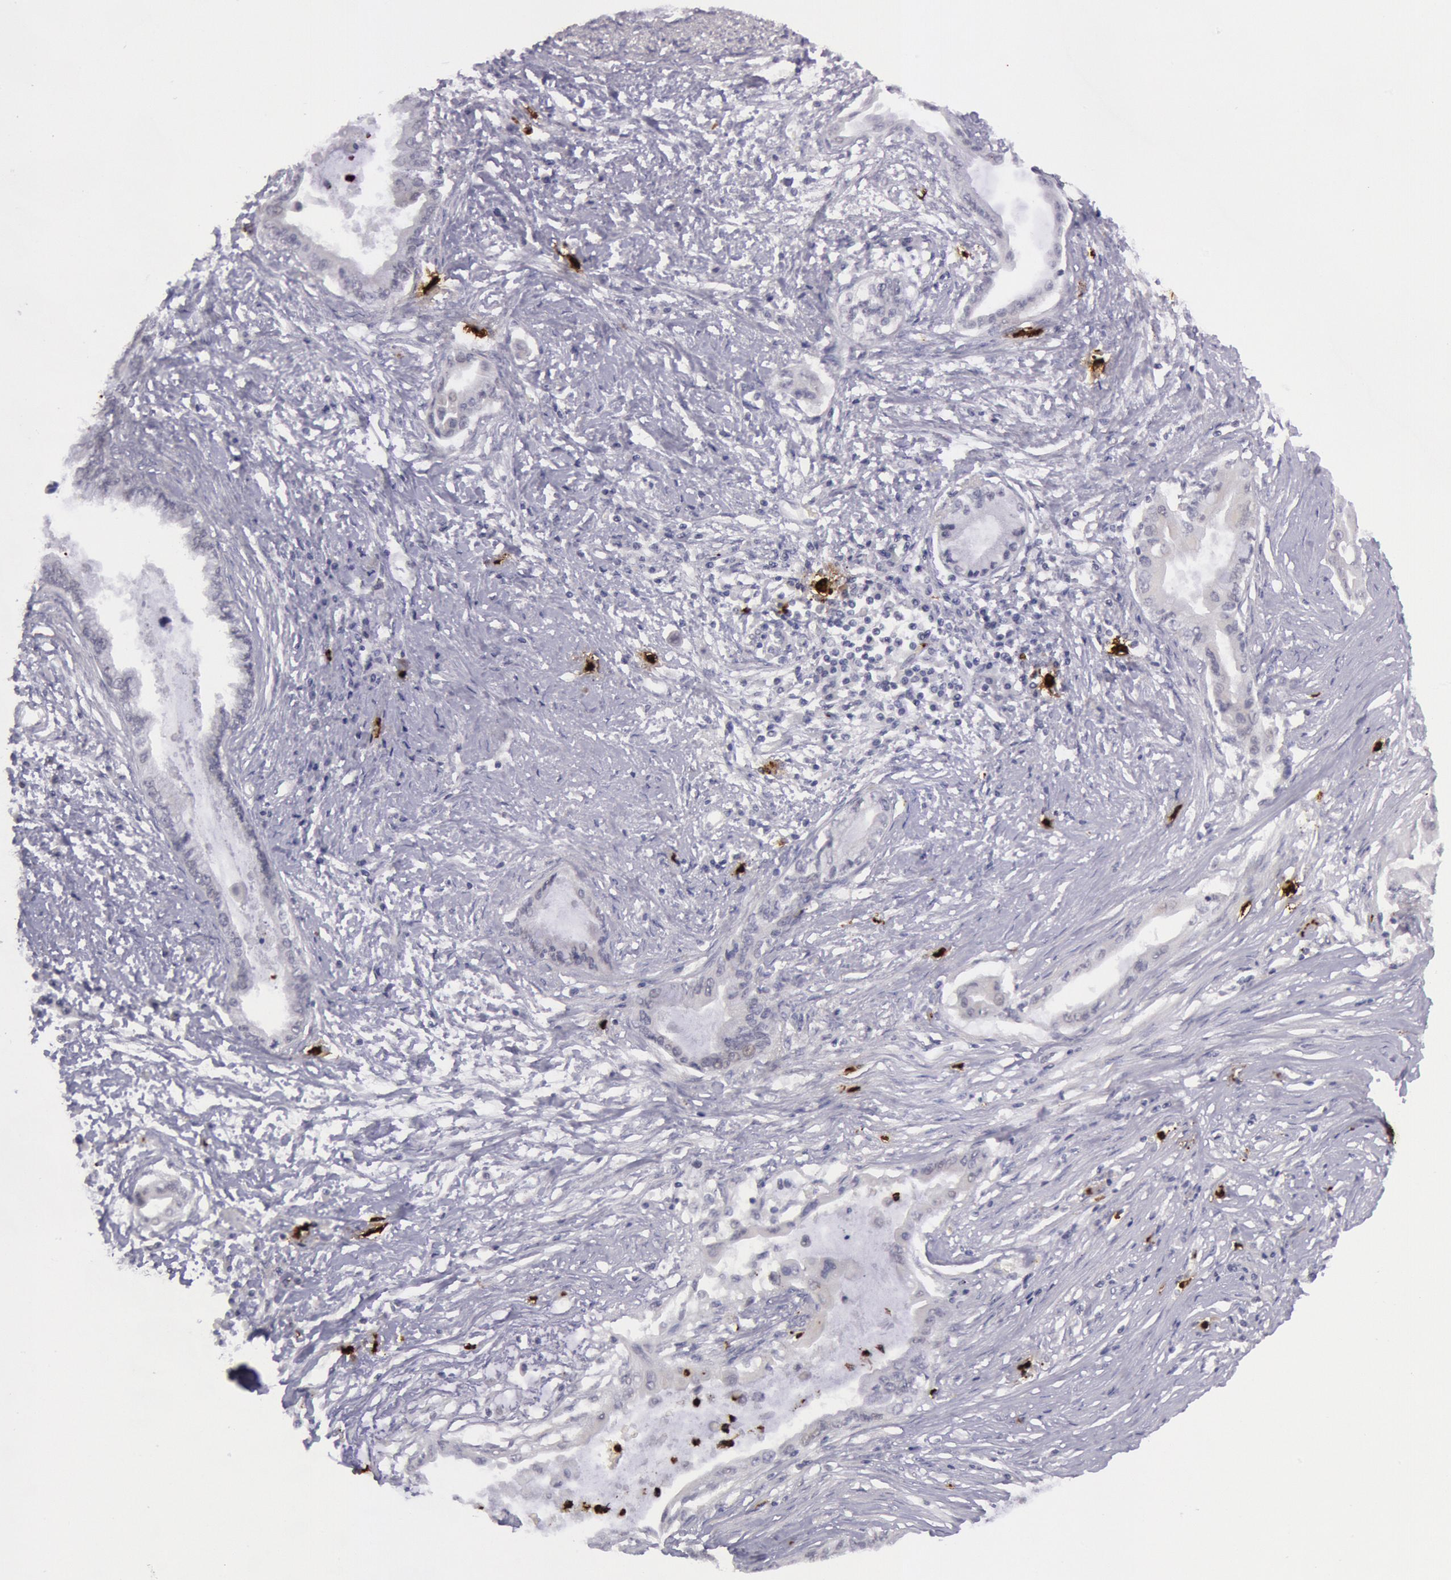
{"staining": {"intensity": "negative", "quantity": "none", "location": "none"}, "tissue": "pancreatic cancer", "cell_type": "Tumor cells", "image_type": "cancer", "snomed": [{"axis": "morphology", "description": "Adenocarcinoma, NOS"}, {"axis": "topography", "description": "Pancreas"}], "caption": "The photomicrograph displays no significant expression in tumor cells of pancreatic cancer.", "gene": "KDM6A", "patient": {"sex": "female", "age": 64}}